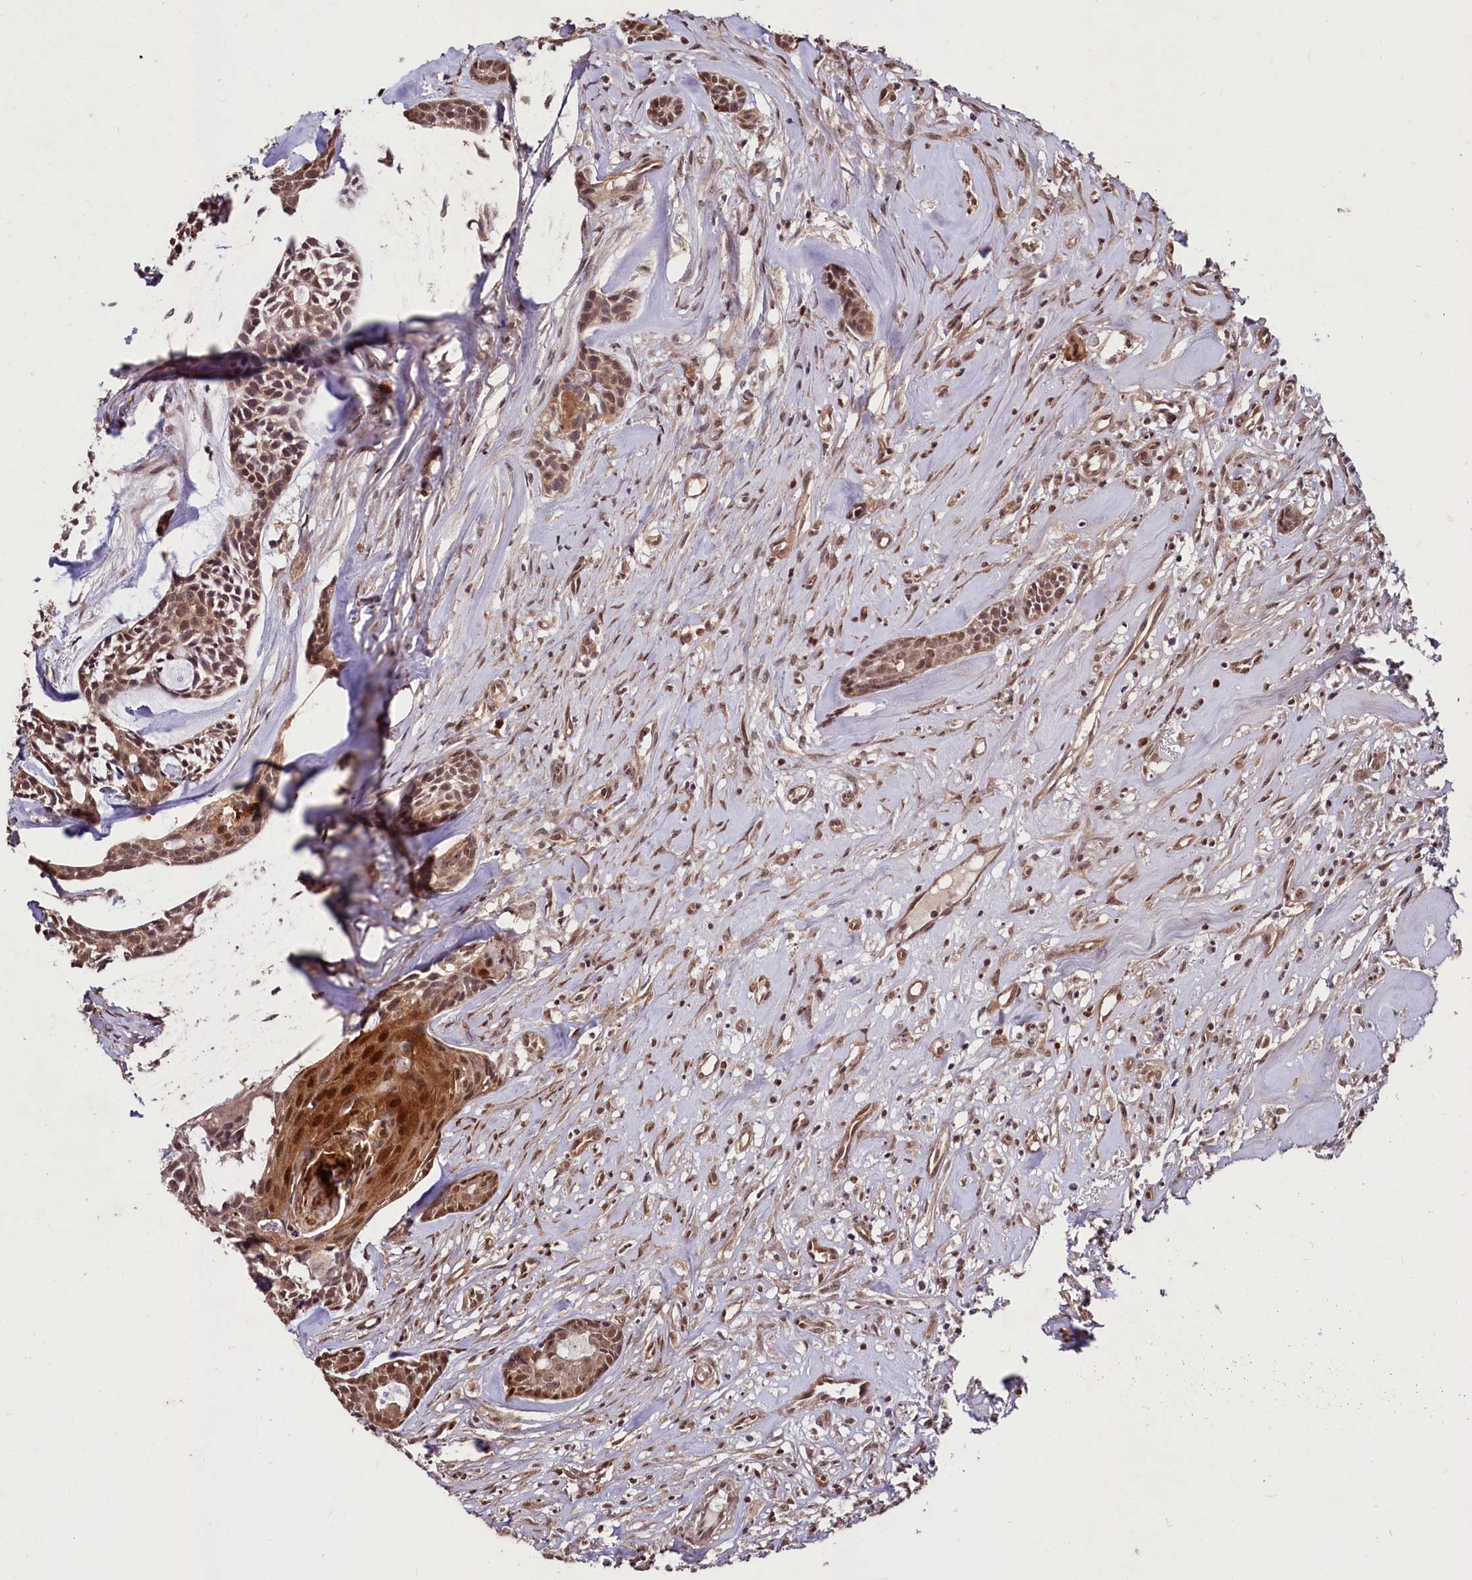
{"staining": {"intensity": "moderate", "quantity": ">75%", "location": "cytoplasmic/membranous,nuclear"}, "tissue": "head and neck cancer", "cell_type": "Tumor cells", "image_type": "cancer", "snomed": [{"axis": "morphology", "description": "Adenocarcinoma, NOS"}, {"axis": "topography", "description": "Subcutis"}, {"axis": "topography", "description": "Head-Neck"}], "caption": "Brown immunohistochemical staining in human adenocarcinoma (head and neck) shows moderate cytoplasmic/membranous and nuclear staining in approximately >75% of tumor cells. Nuclei are stained in blue.", "gene": "KLRB1", "patient": {"sex": "female", "age": 73}}